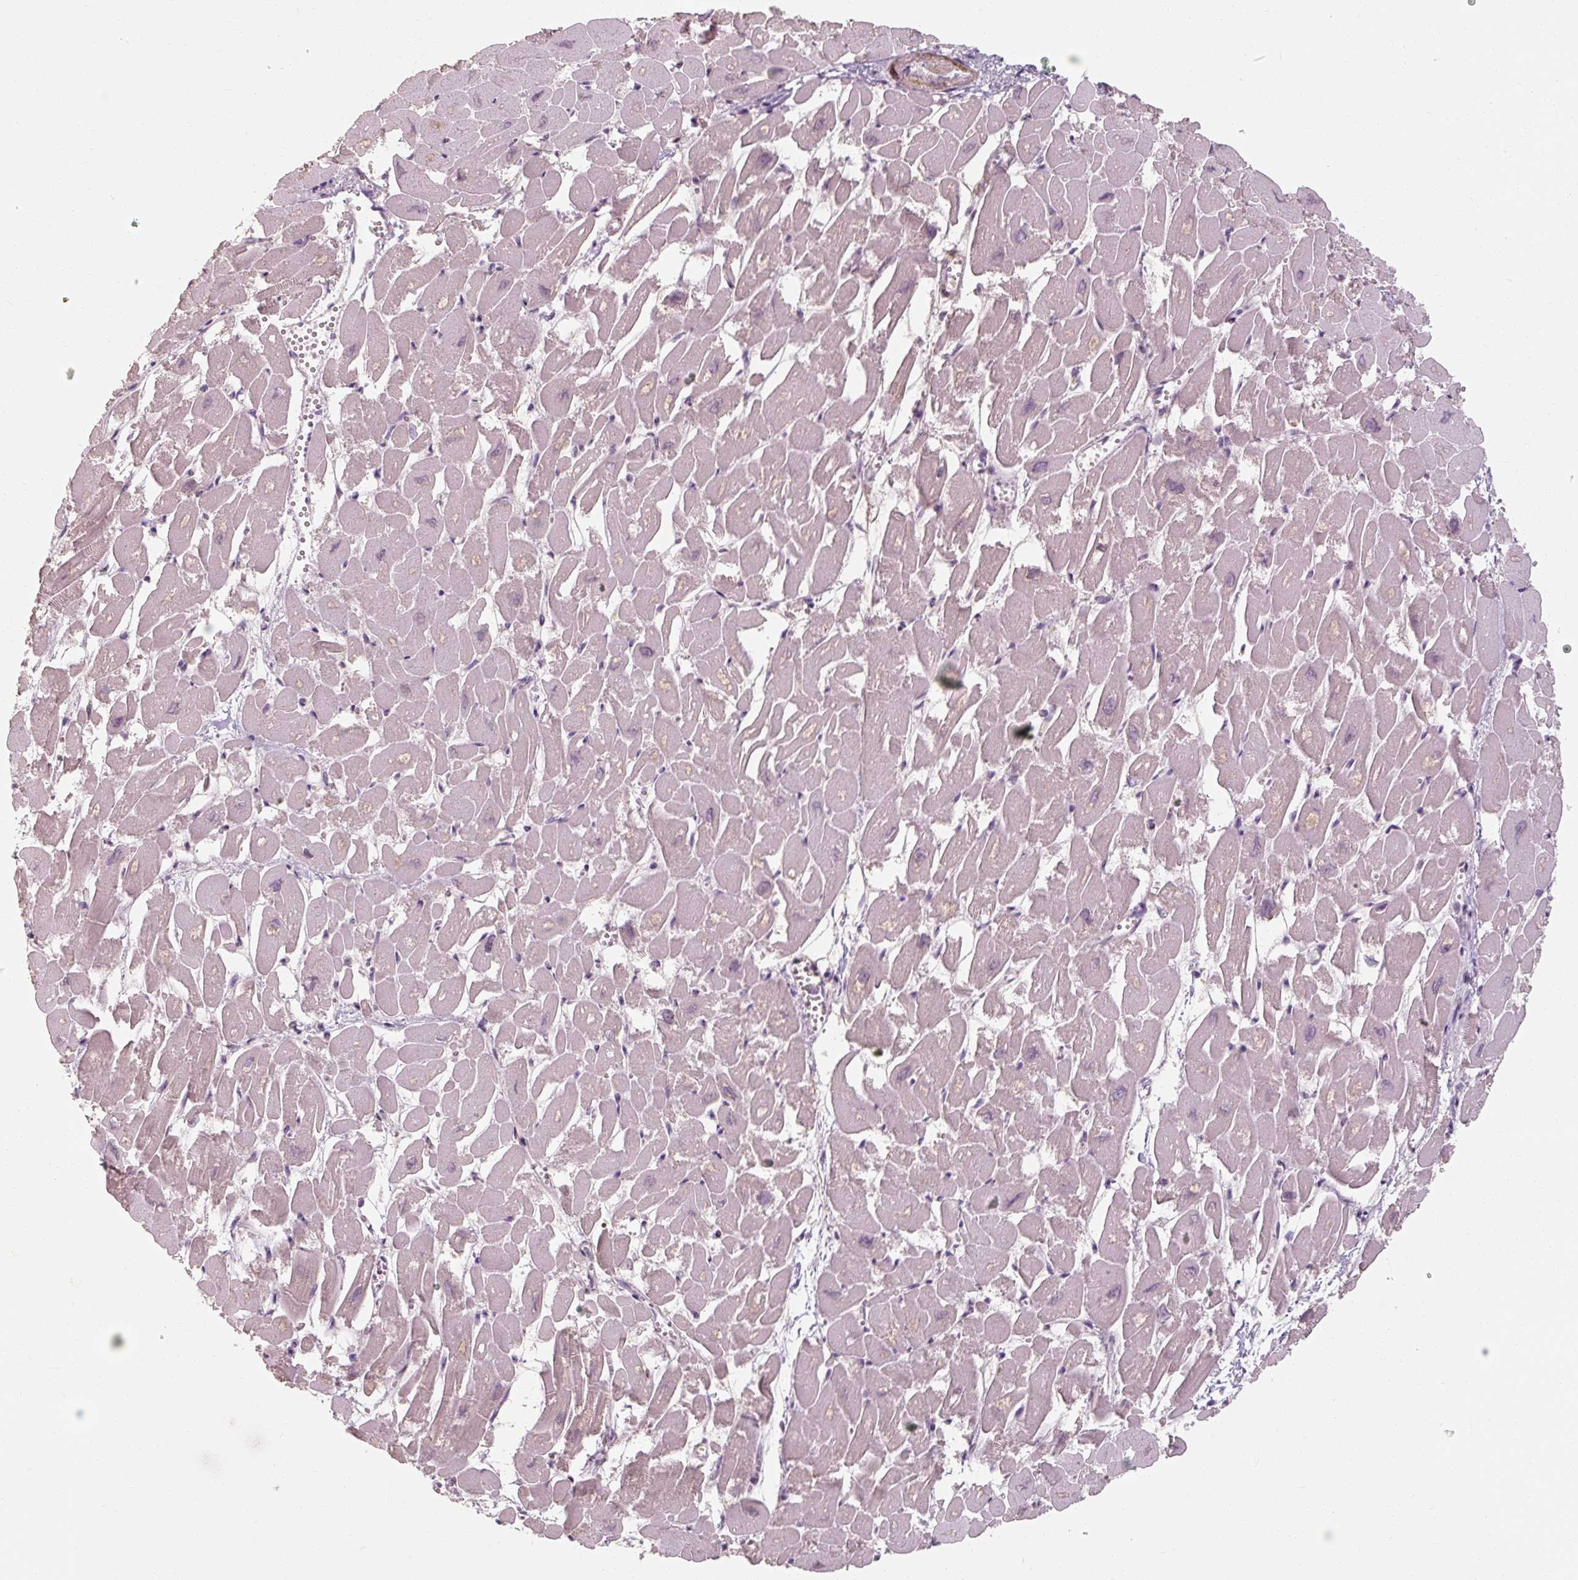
{"staining": {"intensity": "moderate", "quantity": "25%-75%", "location": "nuclear"}, "tissue": "heart muscle", "cell_type": "Cardiomyocytes", "image_type": "normal", "snomed": [{"axis": "morphology", "description": "Normal tissue, NOS"}, {"axis": "topography", "description": "Heart"}], "caption": "Immunohistochemical staining of unremarkable human heart muscle shows moderate nuclear protein expression in approximately 25%-75% of cardiomyocytes. (brown staining indicates protein expression, while blue staining denotes nuclei).", "gene": "ENSG00000291316", "patient": {"sex": "male", "age": 54}}